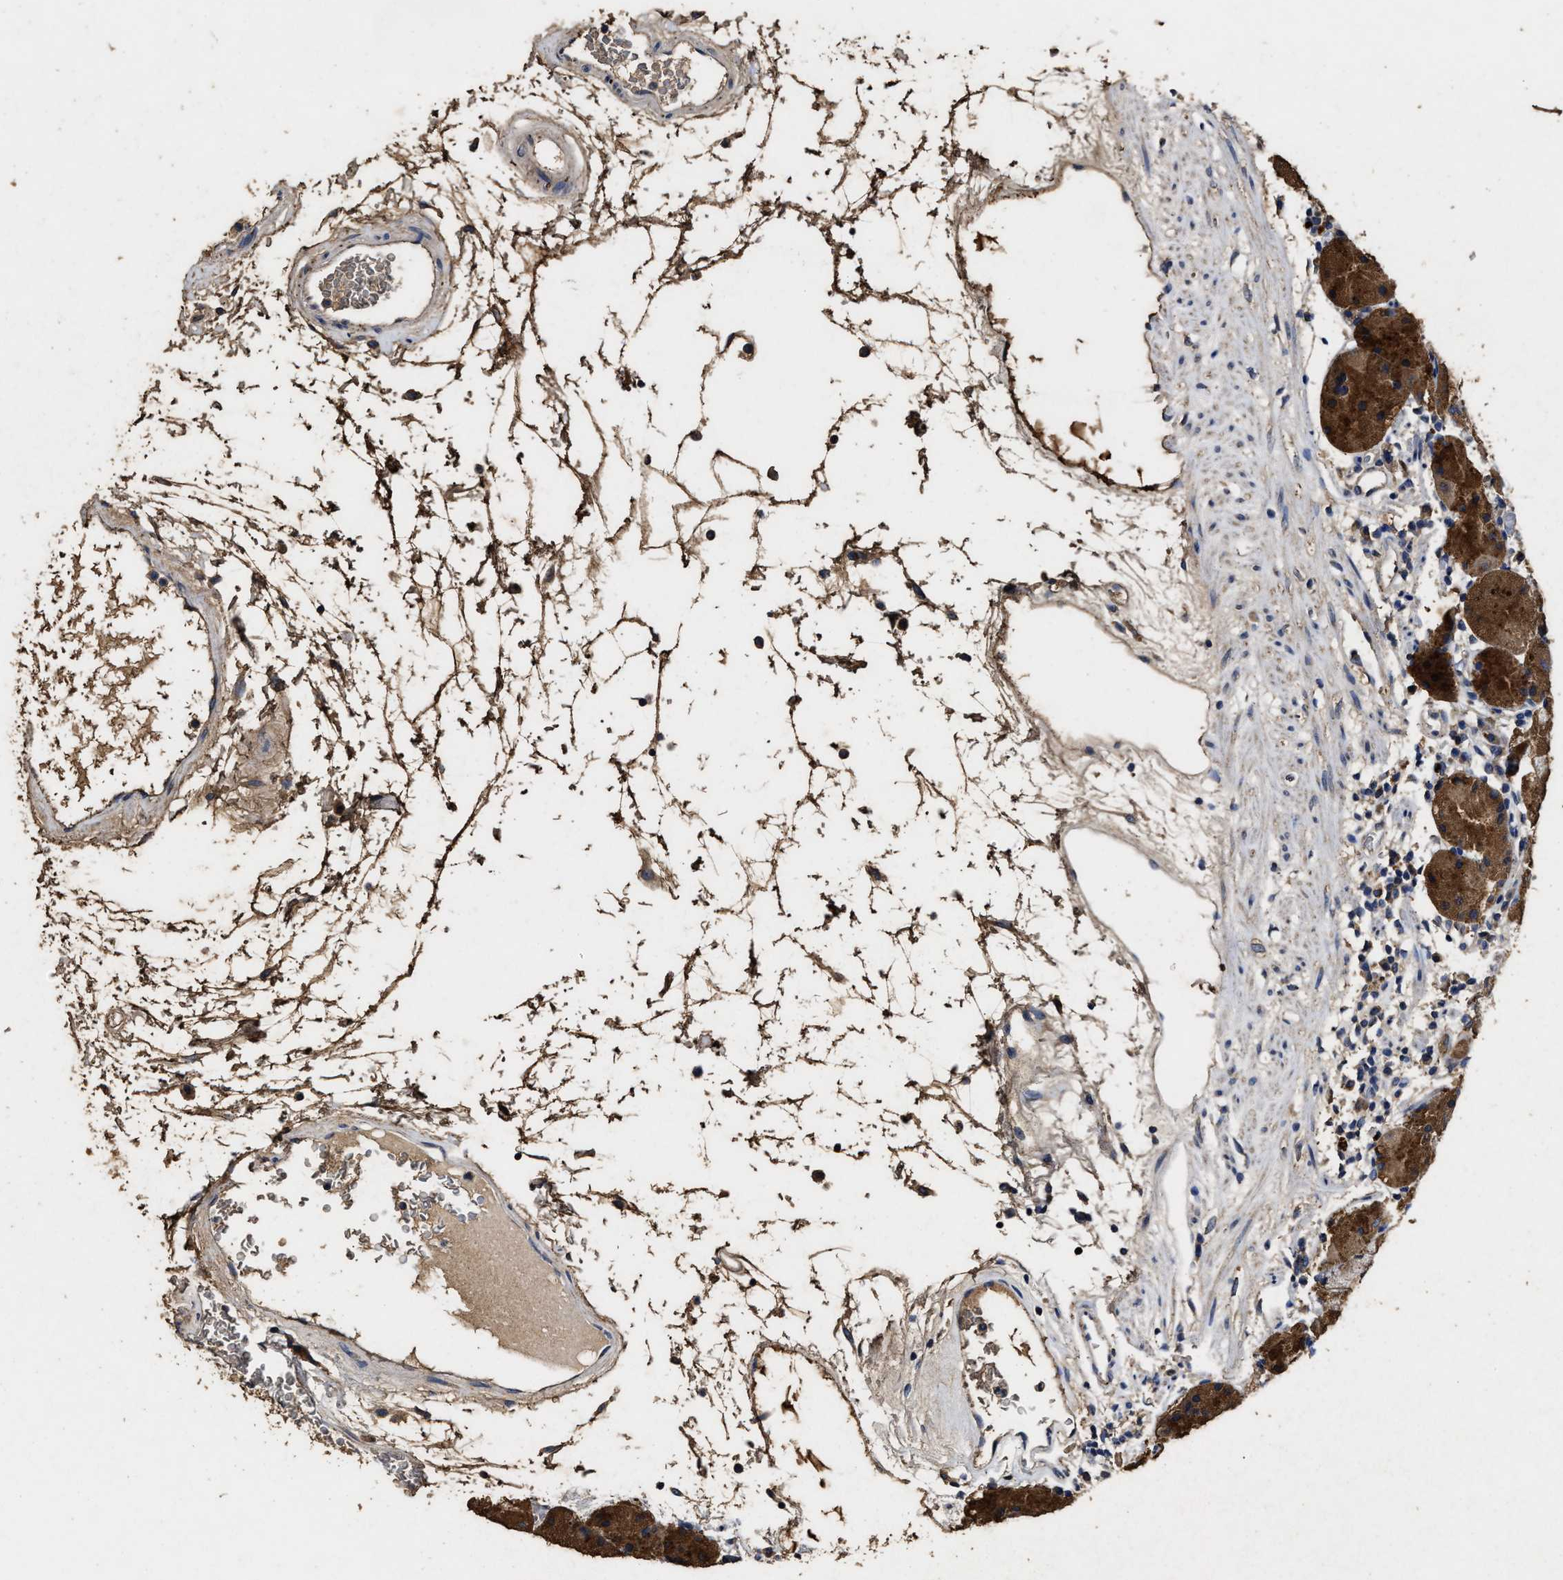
{"staining": {"intensity": "strong", "quantity": "25%-75%", "location": "cytoplasmic/membranous"}, "tissue": "stomach", "cell_type": "Glandular cells", "image_type": "normal", "snomed": [{"axis": "morphology", "description": "Normal tissue, NOS"}, {"axis": "topography", "description": "Stomach"}, {"axis": "topography", "description": "Stomach, lower"}], "caption": "DAB (3,3'-diaminobenzidine) immunohistochemical staining of normal human stomach displays strong cytoplasmic/membranous protein expression in approximately 25%-75% of glandular cells. (DAB IHC, brown staining for protein, blue staining for nuclei).", "gene": "PPM1K", "patient": {"sex": "female", "age": 75}}